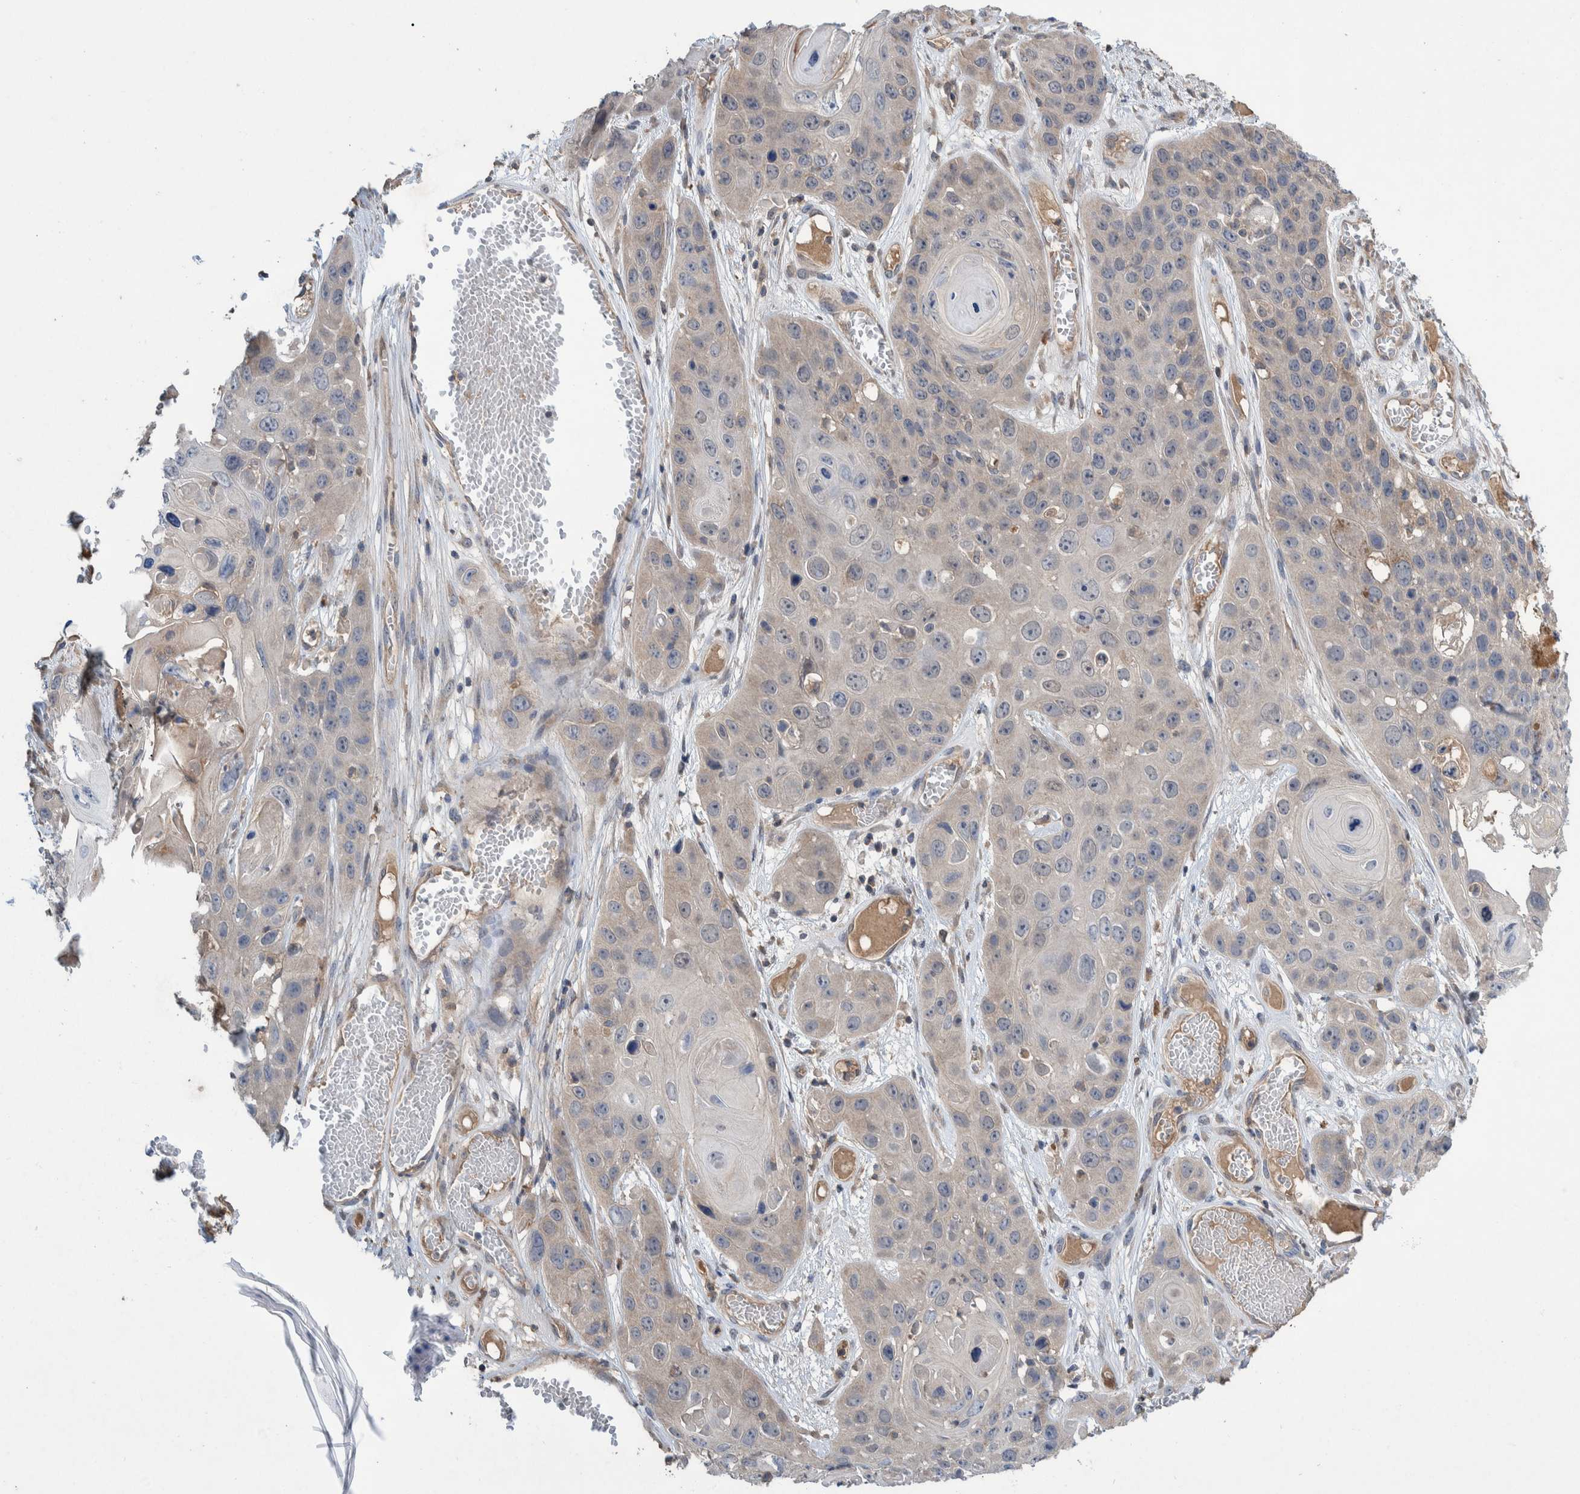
{"staining": {"intensity": "weak", "quantity": "<25%", "location": "cytoplasmic/membranous"}, "tissue": "skin cancer", "cell_type": "Tumor cells", "image_type": "cancer", "snomed": [{"axis": "morphology", "description": "Squamous cell carcinoma, NOS"}, {"axis": "topography", "description": "Skin"}], "caption": "IHC of human skin cancer reveals no expression in tumor cells.", "gene": "PLPBP", "patient": {"sex": "male", "age": 55}}